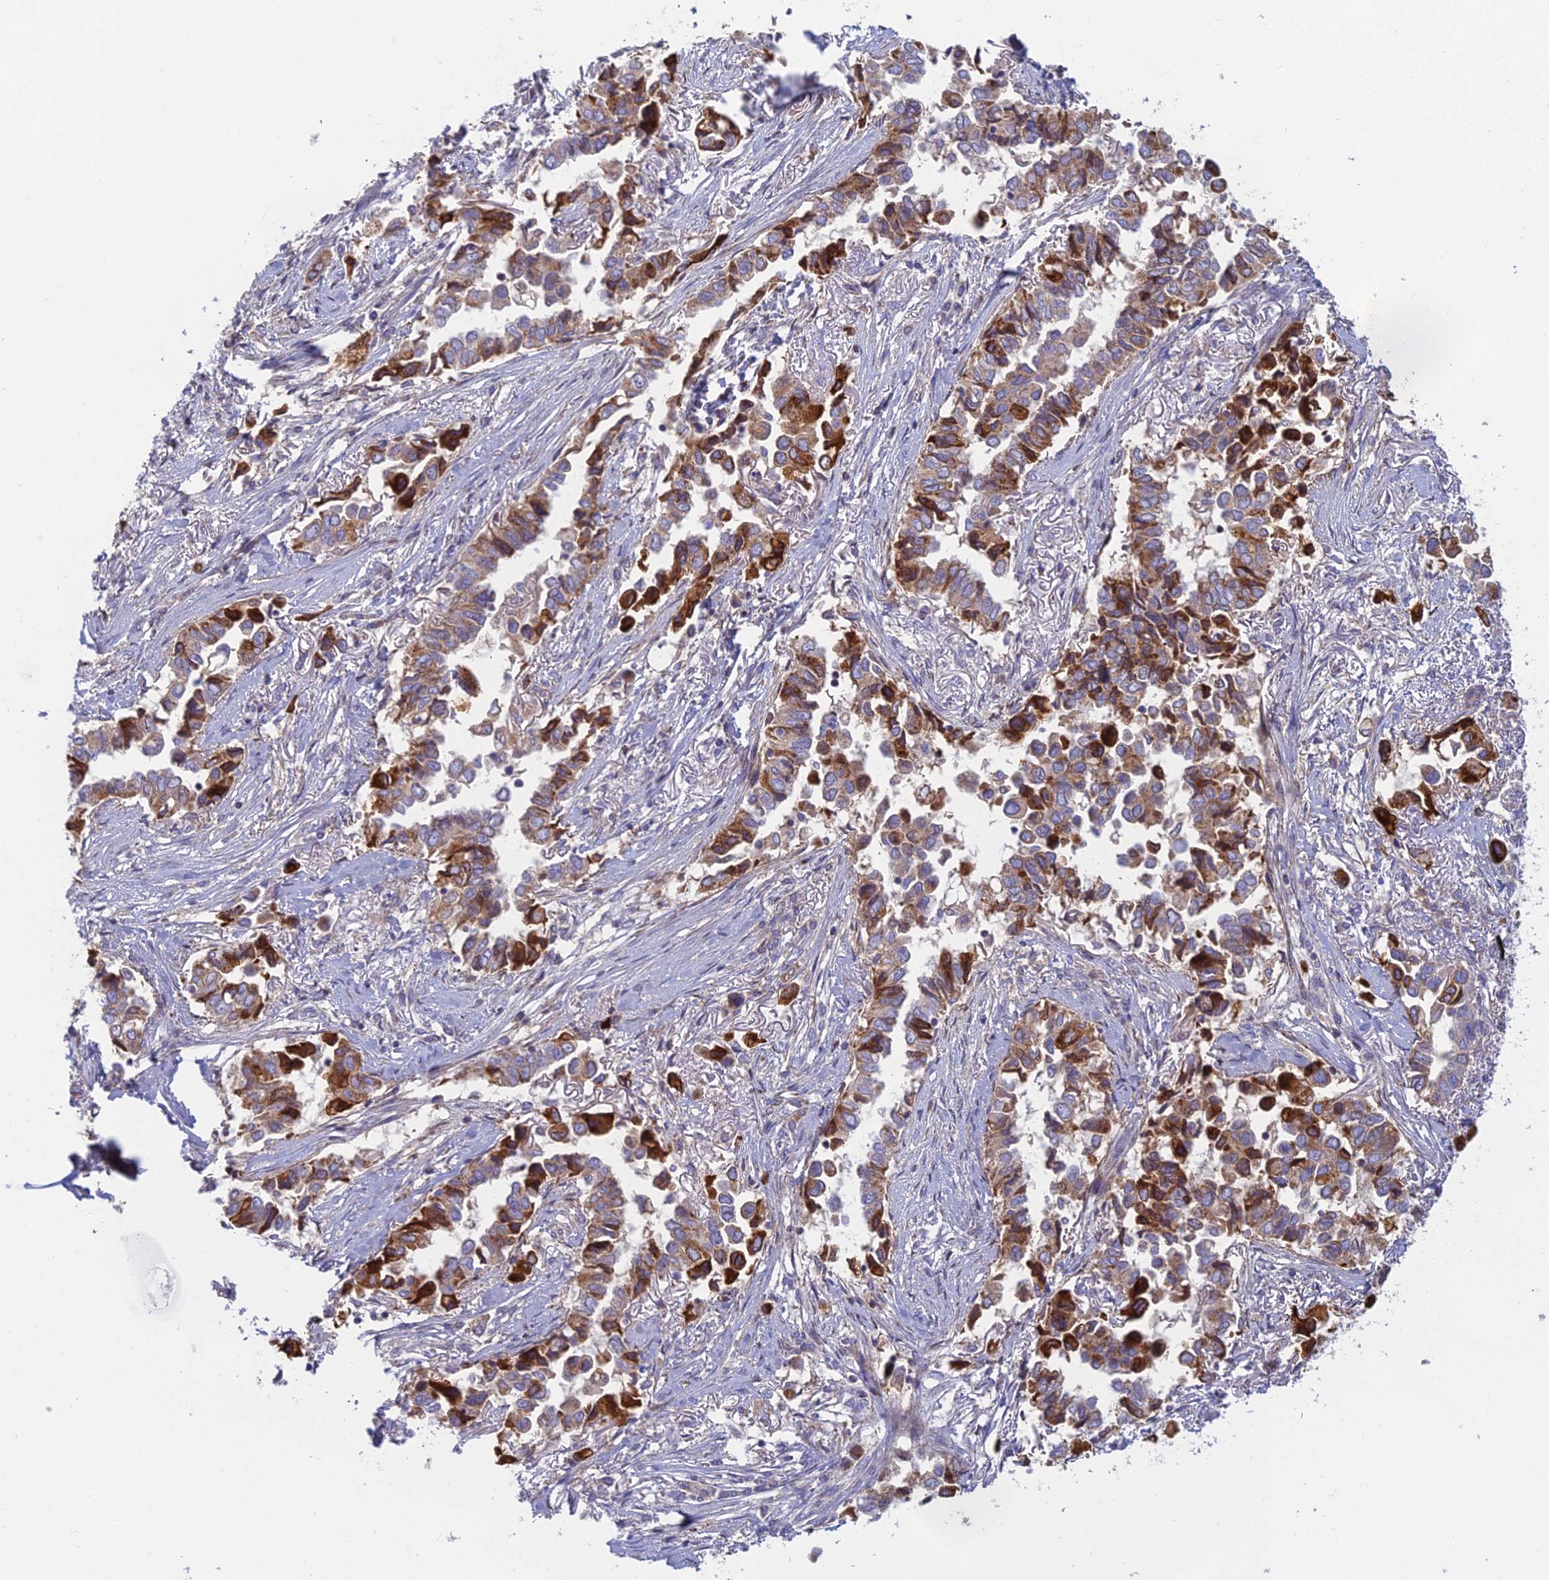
{"staining": {"intensity": "strong", "quantity": "<25%", "location": "cytoplasmic/membranous"}, "tissue": "lung cancer", "cell_type": "Tumor cells", "image_type": "cancer", "snomed": [{"axis": "morphology", "description": "Adenocarcinoma, NOS"}, {"axis": "topography", "description": "Lung"}], "caption": "Lung cancer (adenocarcinoma) tissue reveals strong cytoplasmic/membranous expression in approximately <25% of tumor cells", "gene": "IFTAP", "patient": {"sex": "female", "age": 76}}